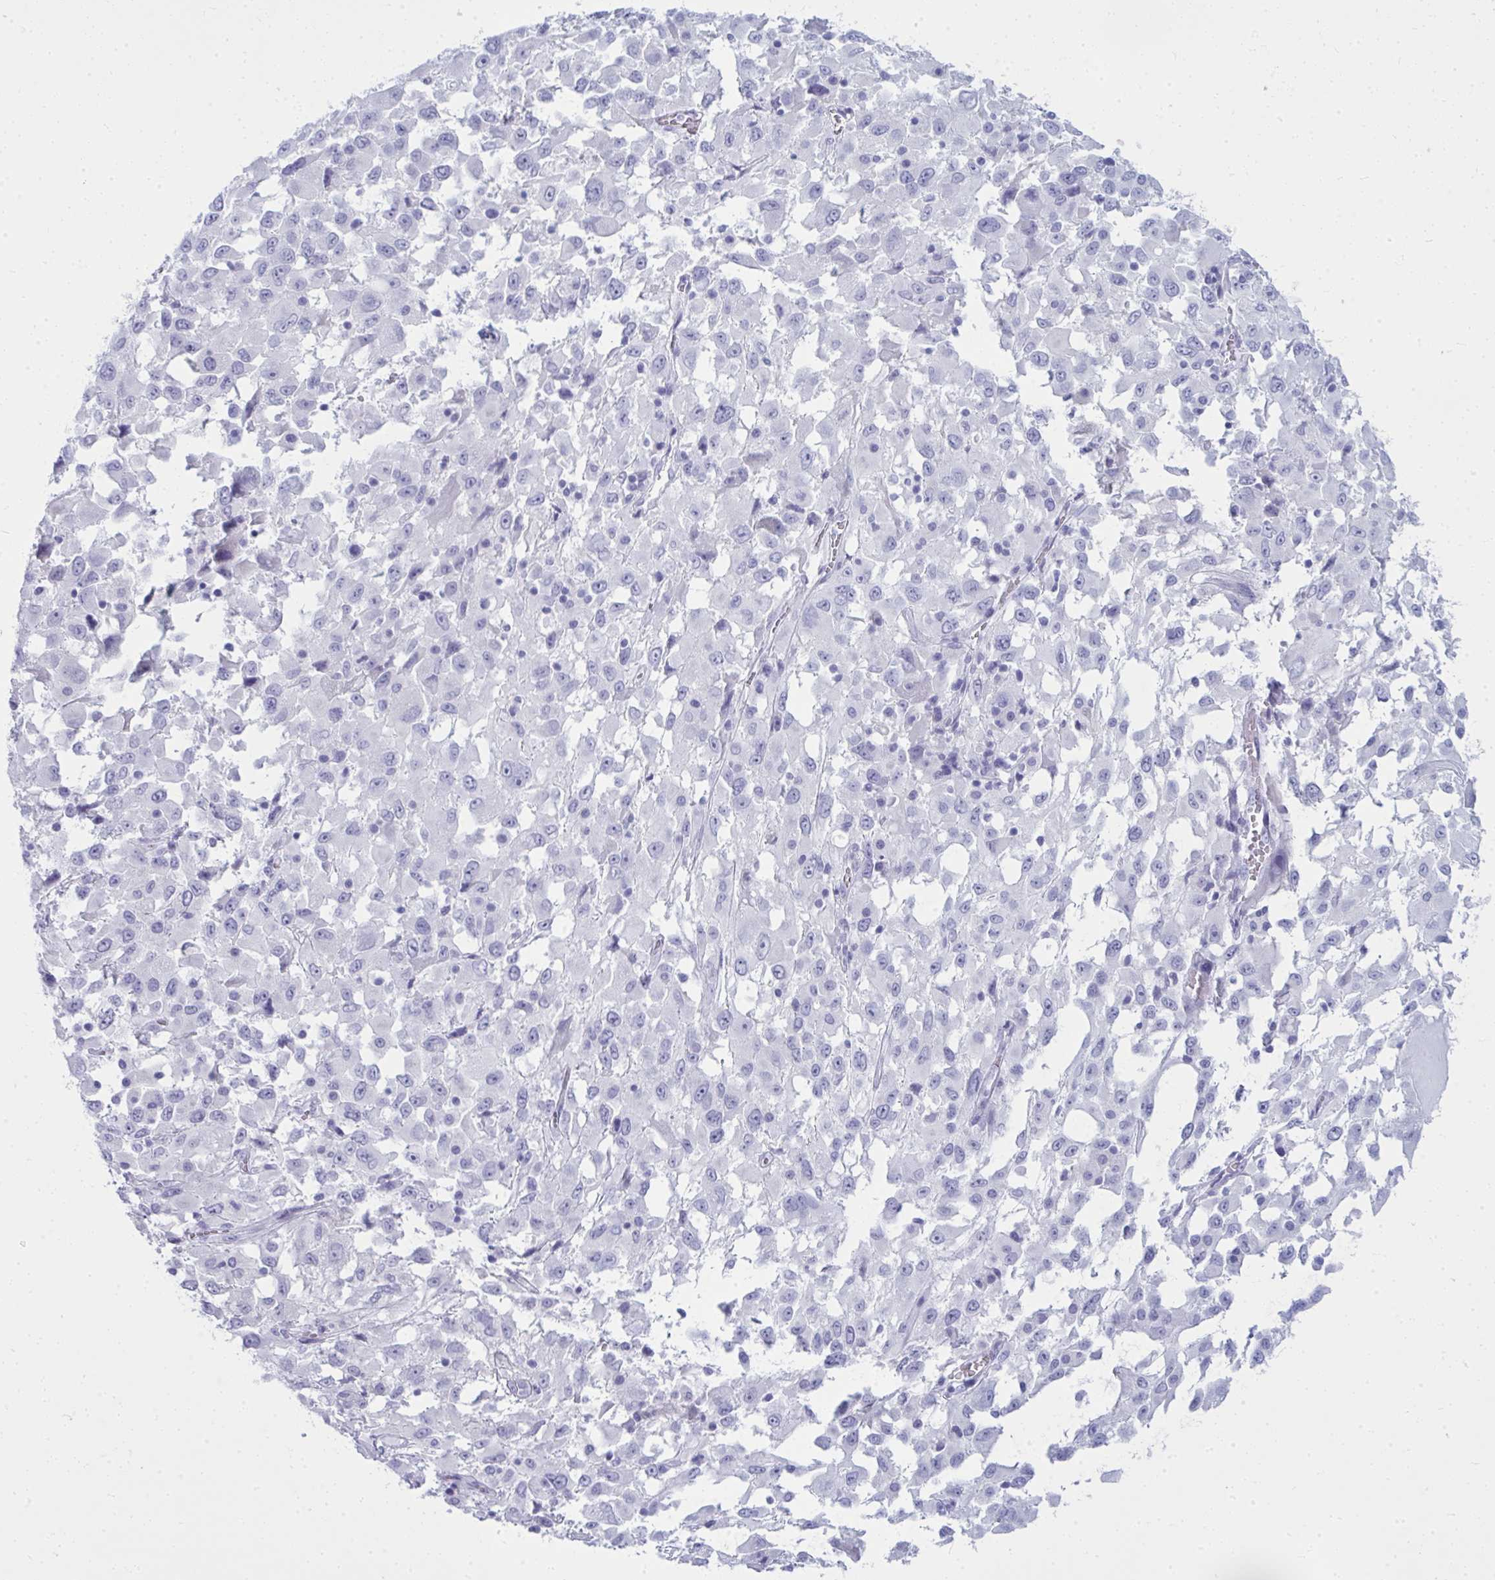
{"staining": {"intensity": "negative", "quantity": "none", "location": "none"}, "tissue": "melanoma", "cell_type": "Tumor cells", "image_type": "cancer", "snomed": [{"axis": "morphology", "description": "Malignant melanoma, Metastatic site"}, {"axis": "topography", "description": "Soft tissue"}], "caption": "High magnification brightfield microscopy of malignant melanoma (metastatic site) stained with DAB (brown) and counterstained with hematoxylin (blue): tumor cells show no significant expression. (DAB IHC visualized using brightfield microscopy, high magnification).", "gene": "QDPR", "patient": {"sex": "male", "age": 50}}